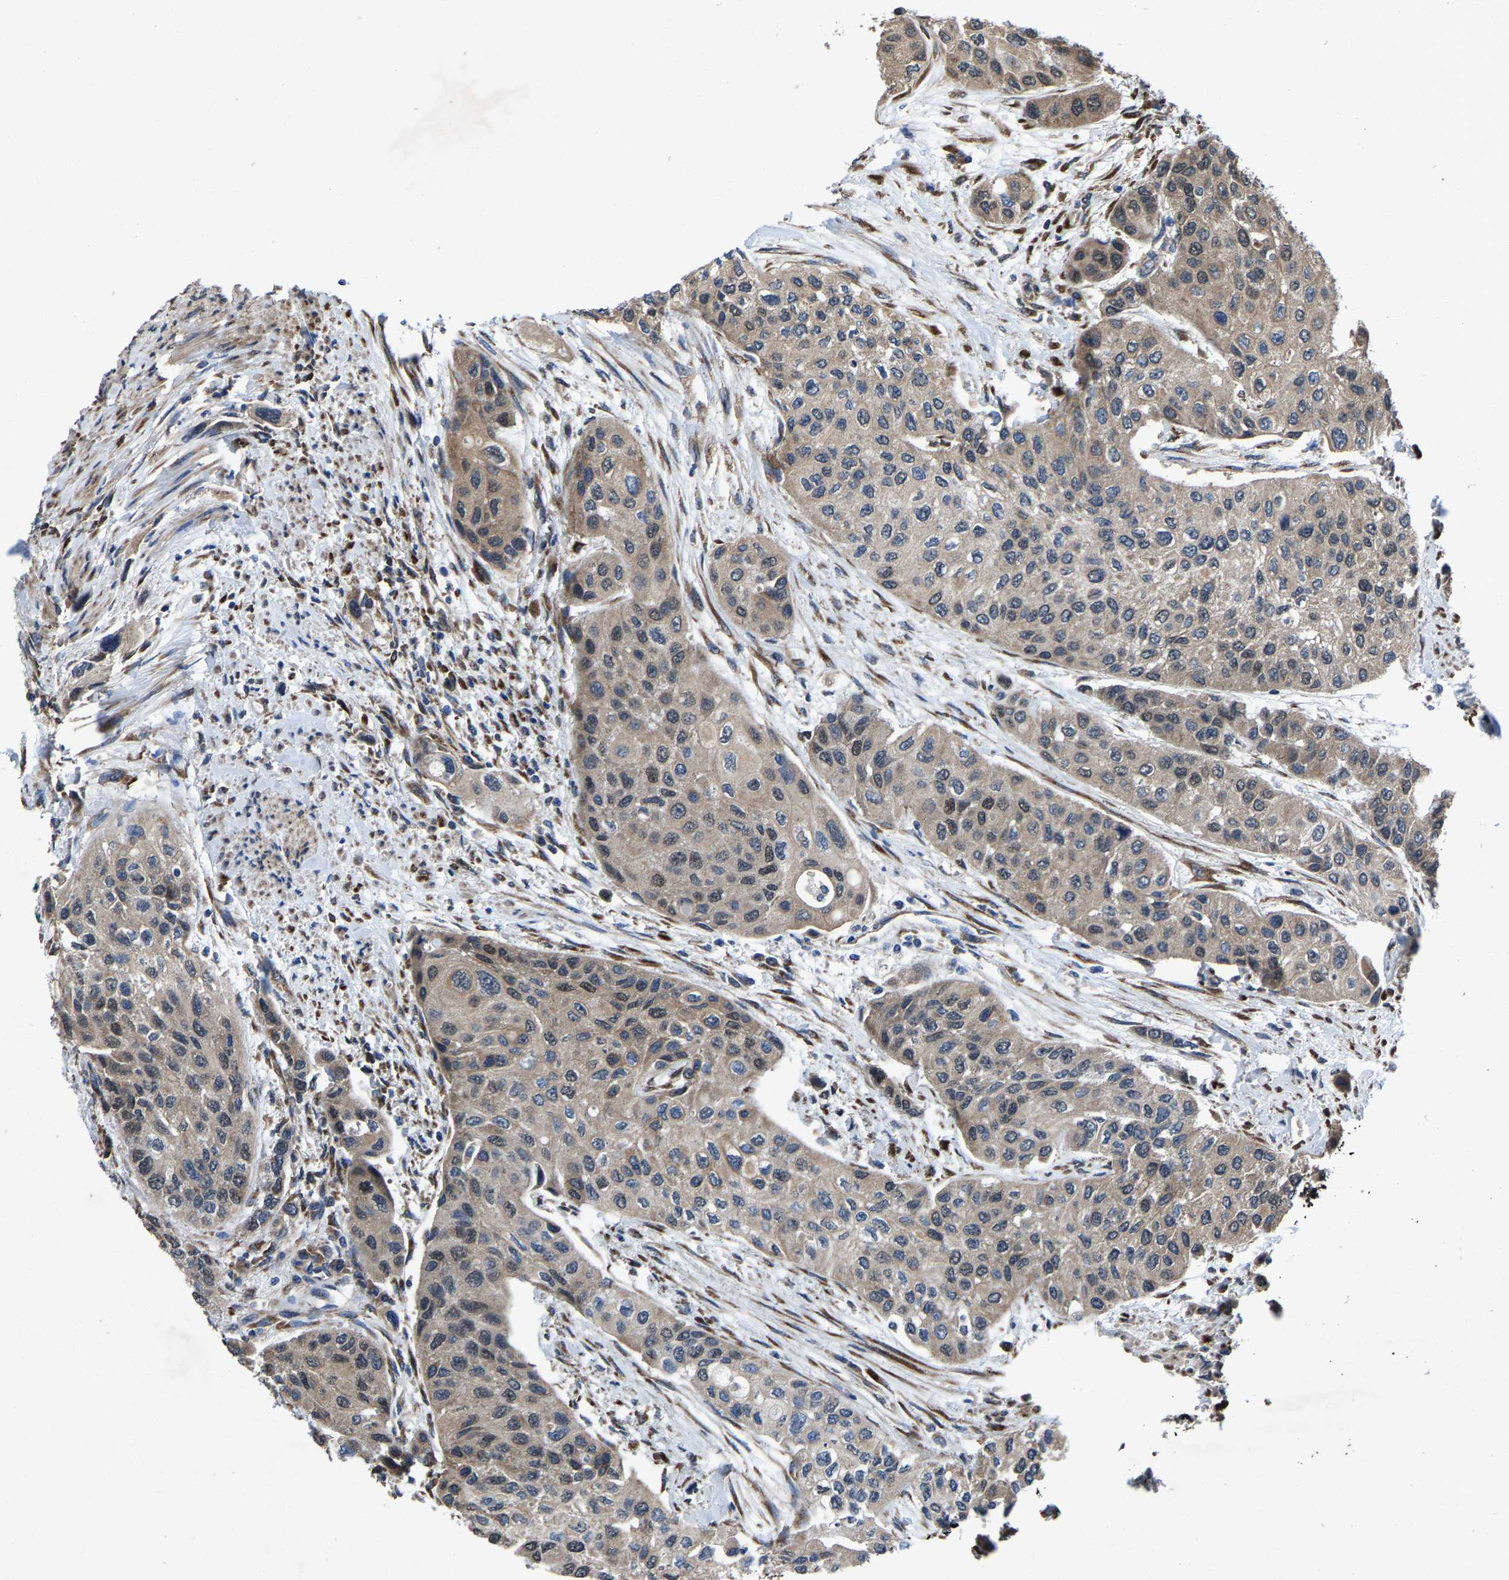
{"staining": {"intensity": "weak", "quantity": "25%-75%", "location": "cytoplasmic/membranous"}, "tissue": "urothelial cancer", "cell_type": "Tumor cells", "image_type": "cancer", "snomed": [{"axis": "morphology", "description": "Urothelial carcinoma, High grade"}, {"axis": "topography", "description": "Urinary bladder"}], "caption": "A high-resolution photomicrograph shows IHC staining of high-grade urothelial carcinoma, which reveals weak cytoplasmic/membranous staining in about 25%-75% of tumor cells.", "gene": "PDP1", "patient": {"sex": "female", "age": 56}}